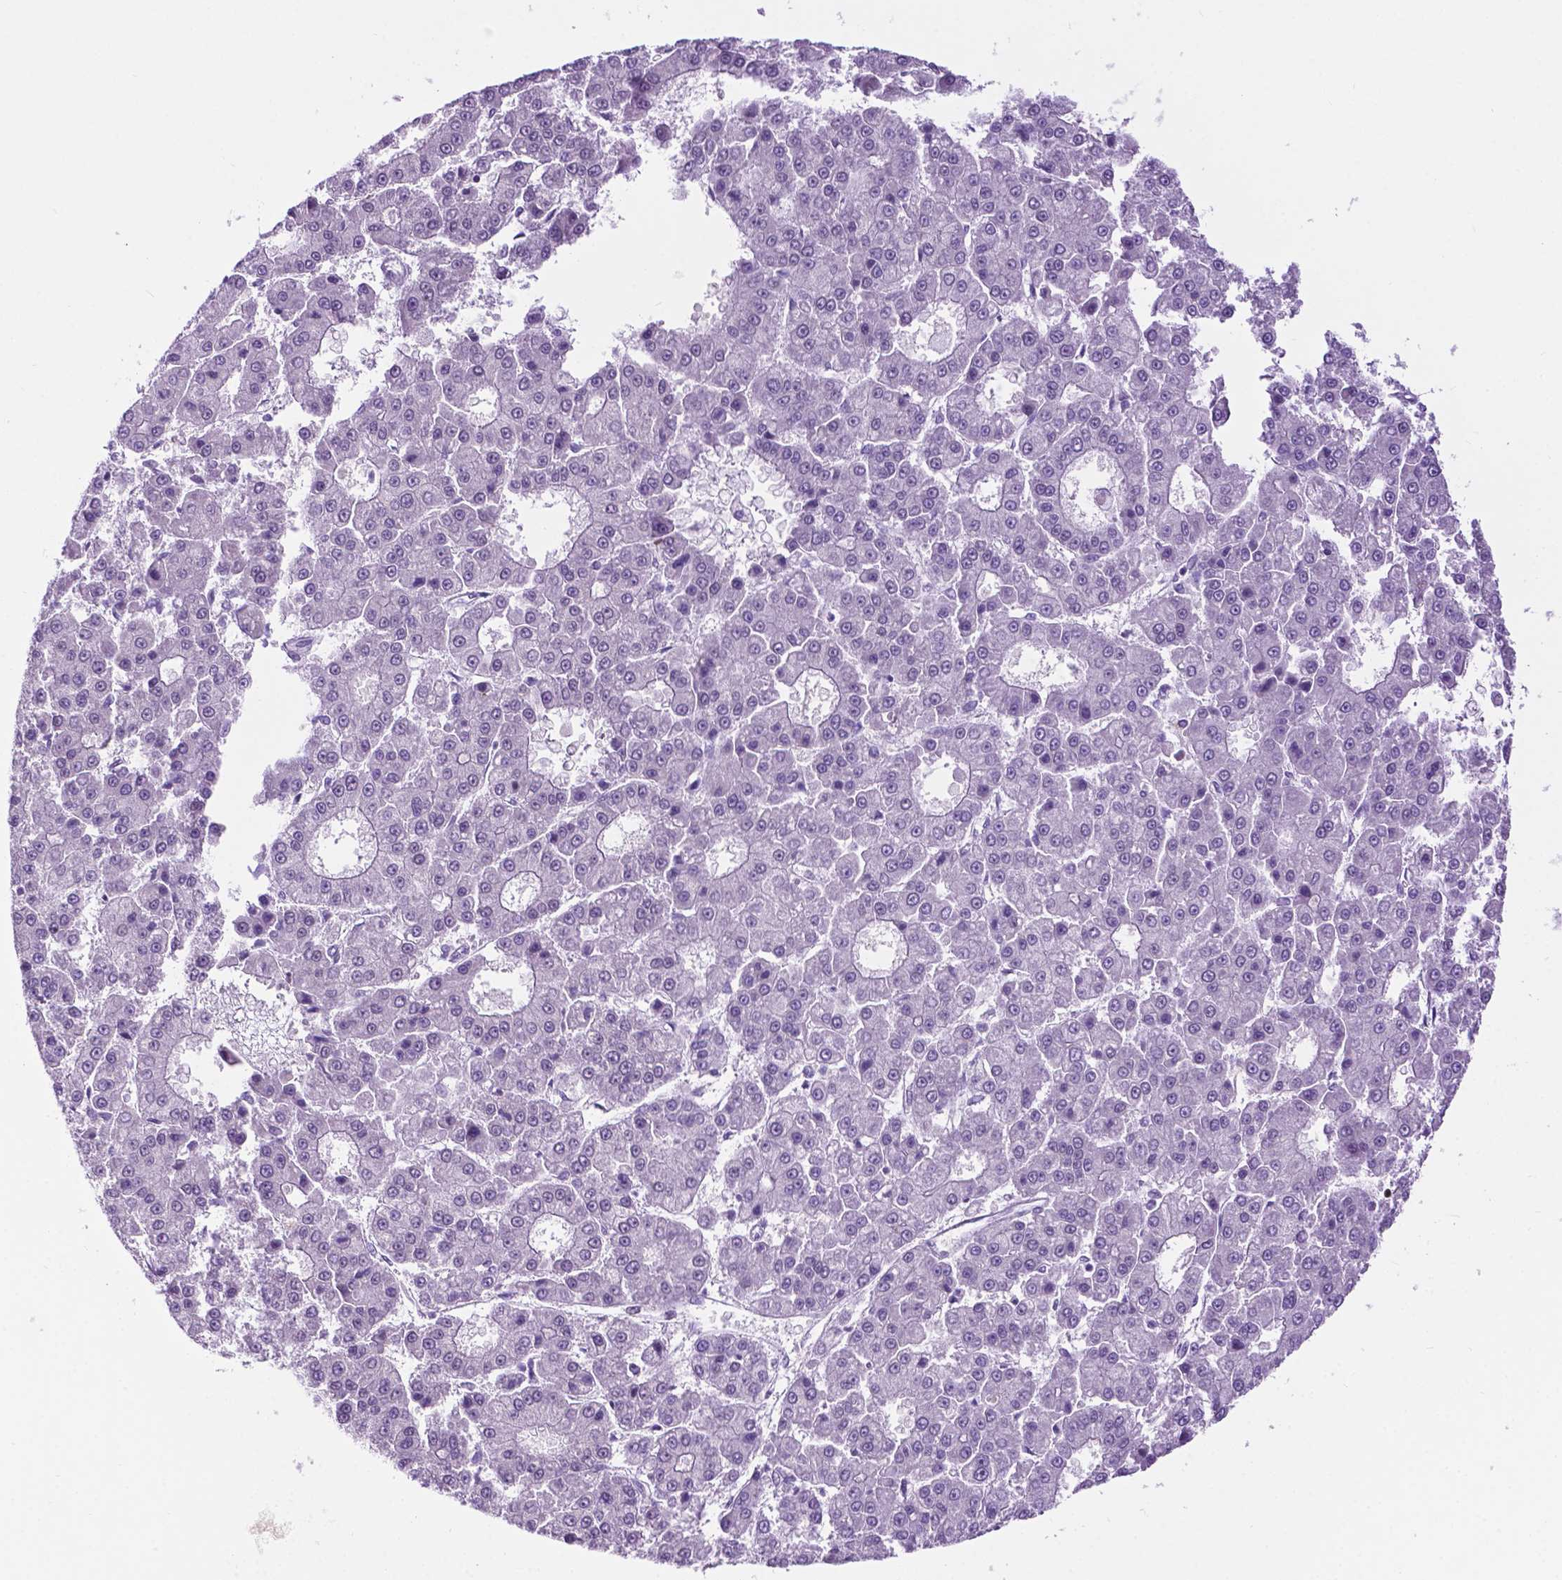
{"staining": {"intensity": "negative", "quantity": "none", "location": "none"}, "tissue": "liver cancer", "cell_type": "Tumor cells", "image_type": "cancer", "snomed": [{"axis": "morphology", "description": "Carcinoma, Hepatocellular, NOS"}, {"axis": "topography", "description": "Liver"}], "caption": "There is no significant positivity in tumor cells of liver cancer (hepatocellular carcinoma).", "gene": "COL23A1", "patient": {"sex": "male", "age": 70}}